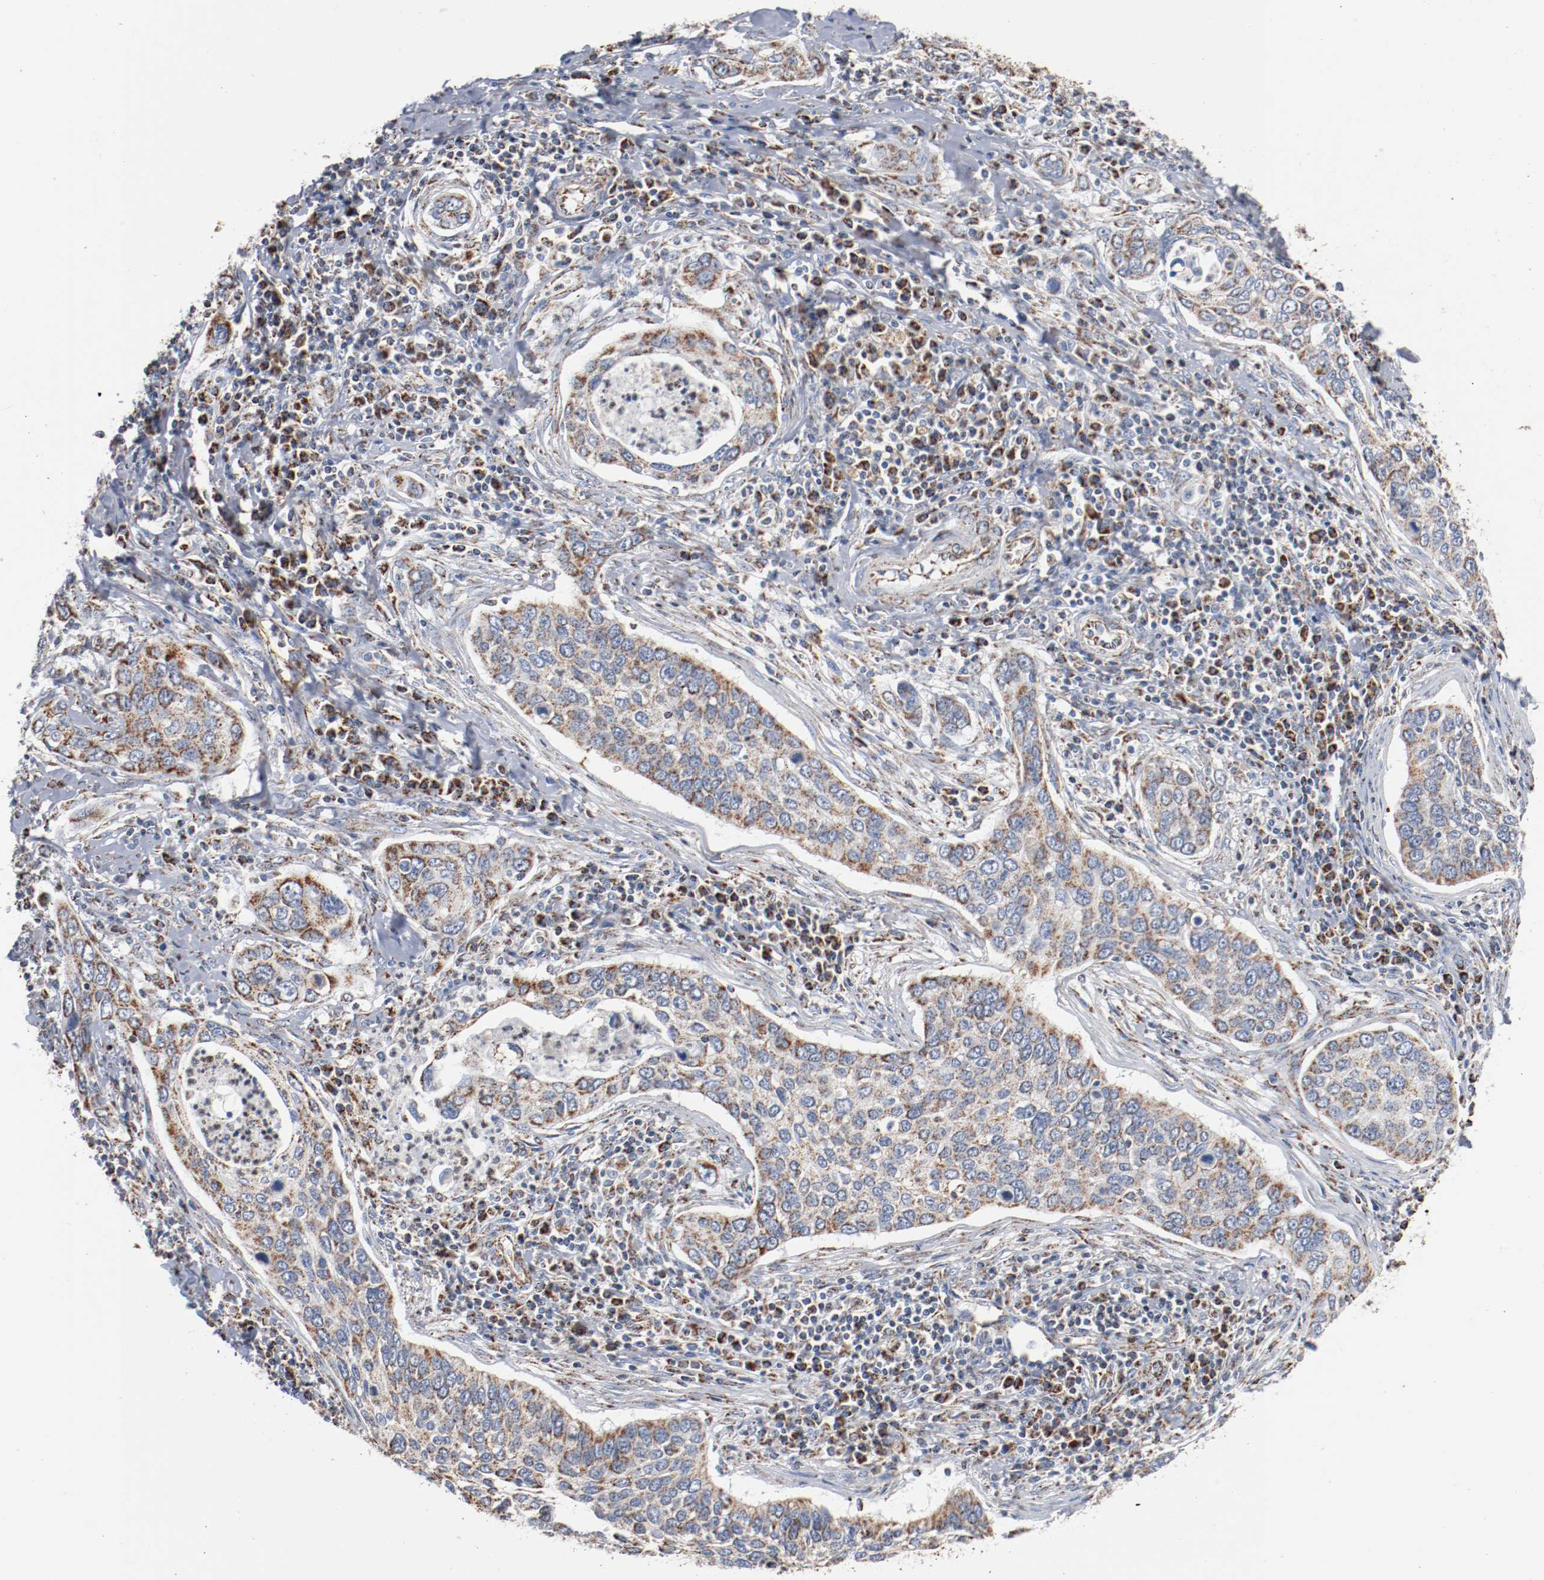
{"staining": {"intensity": "moderate", "quantity": ">75%", "location": "cytoplasmic/membranous"}, "tissue": "cervical cancer", "cell_type": "Tumor cells", "image_type": "cancer", "snomed": [{"axis": "morphology", "description": "Squamous cell carcinoma, NOS"}, {"axis": "topography", "description": "Cervix"}], "caption": "A micrograph showing moderate cytoplasmic/membranous positivity in approximately >75% of tumor cells in cervical cancer (squamous cell carcinoma), as visualized by brown immunohistochemical staining.", "gene": "NDUFS4", "patient": {"sex": "female", "age": 53}}